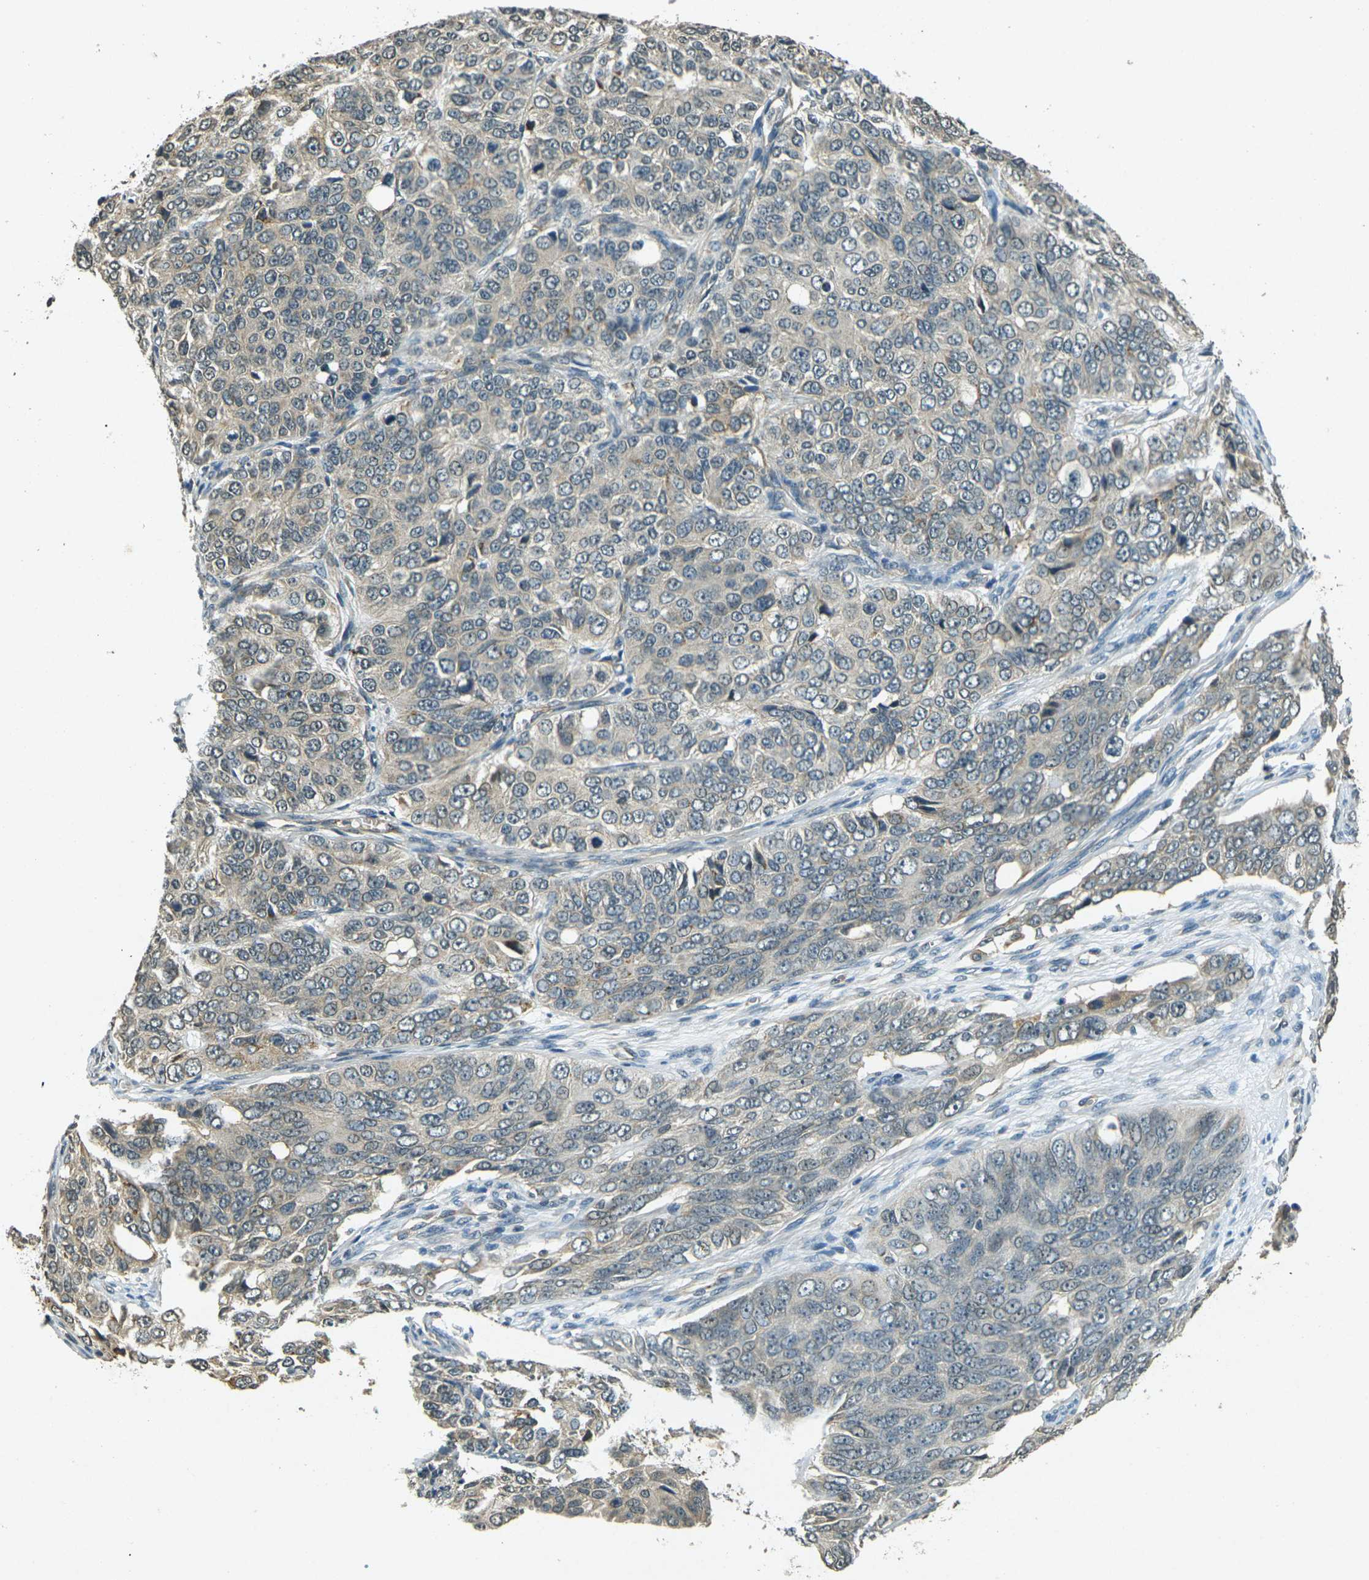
{"staining": {"intensity": "negative", "quantity": "none", "location": "none"}, "tissue": "ovarian cancer", "cell_type": "Tumor cells", "image_type": "cancer", "snomed": [{"axis": "morphology", "description": "Carcinoma, endometroid"}, {"axis": "topography", "description": "Ovary"}], "caption": "This is an IHC histopathology image of human ovarian cancer (endometroid carcinoma). There is no staining in tumor cells.", "gene": "PDE2A", "patient": {"sex": "female", "age": 51}}